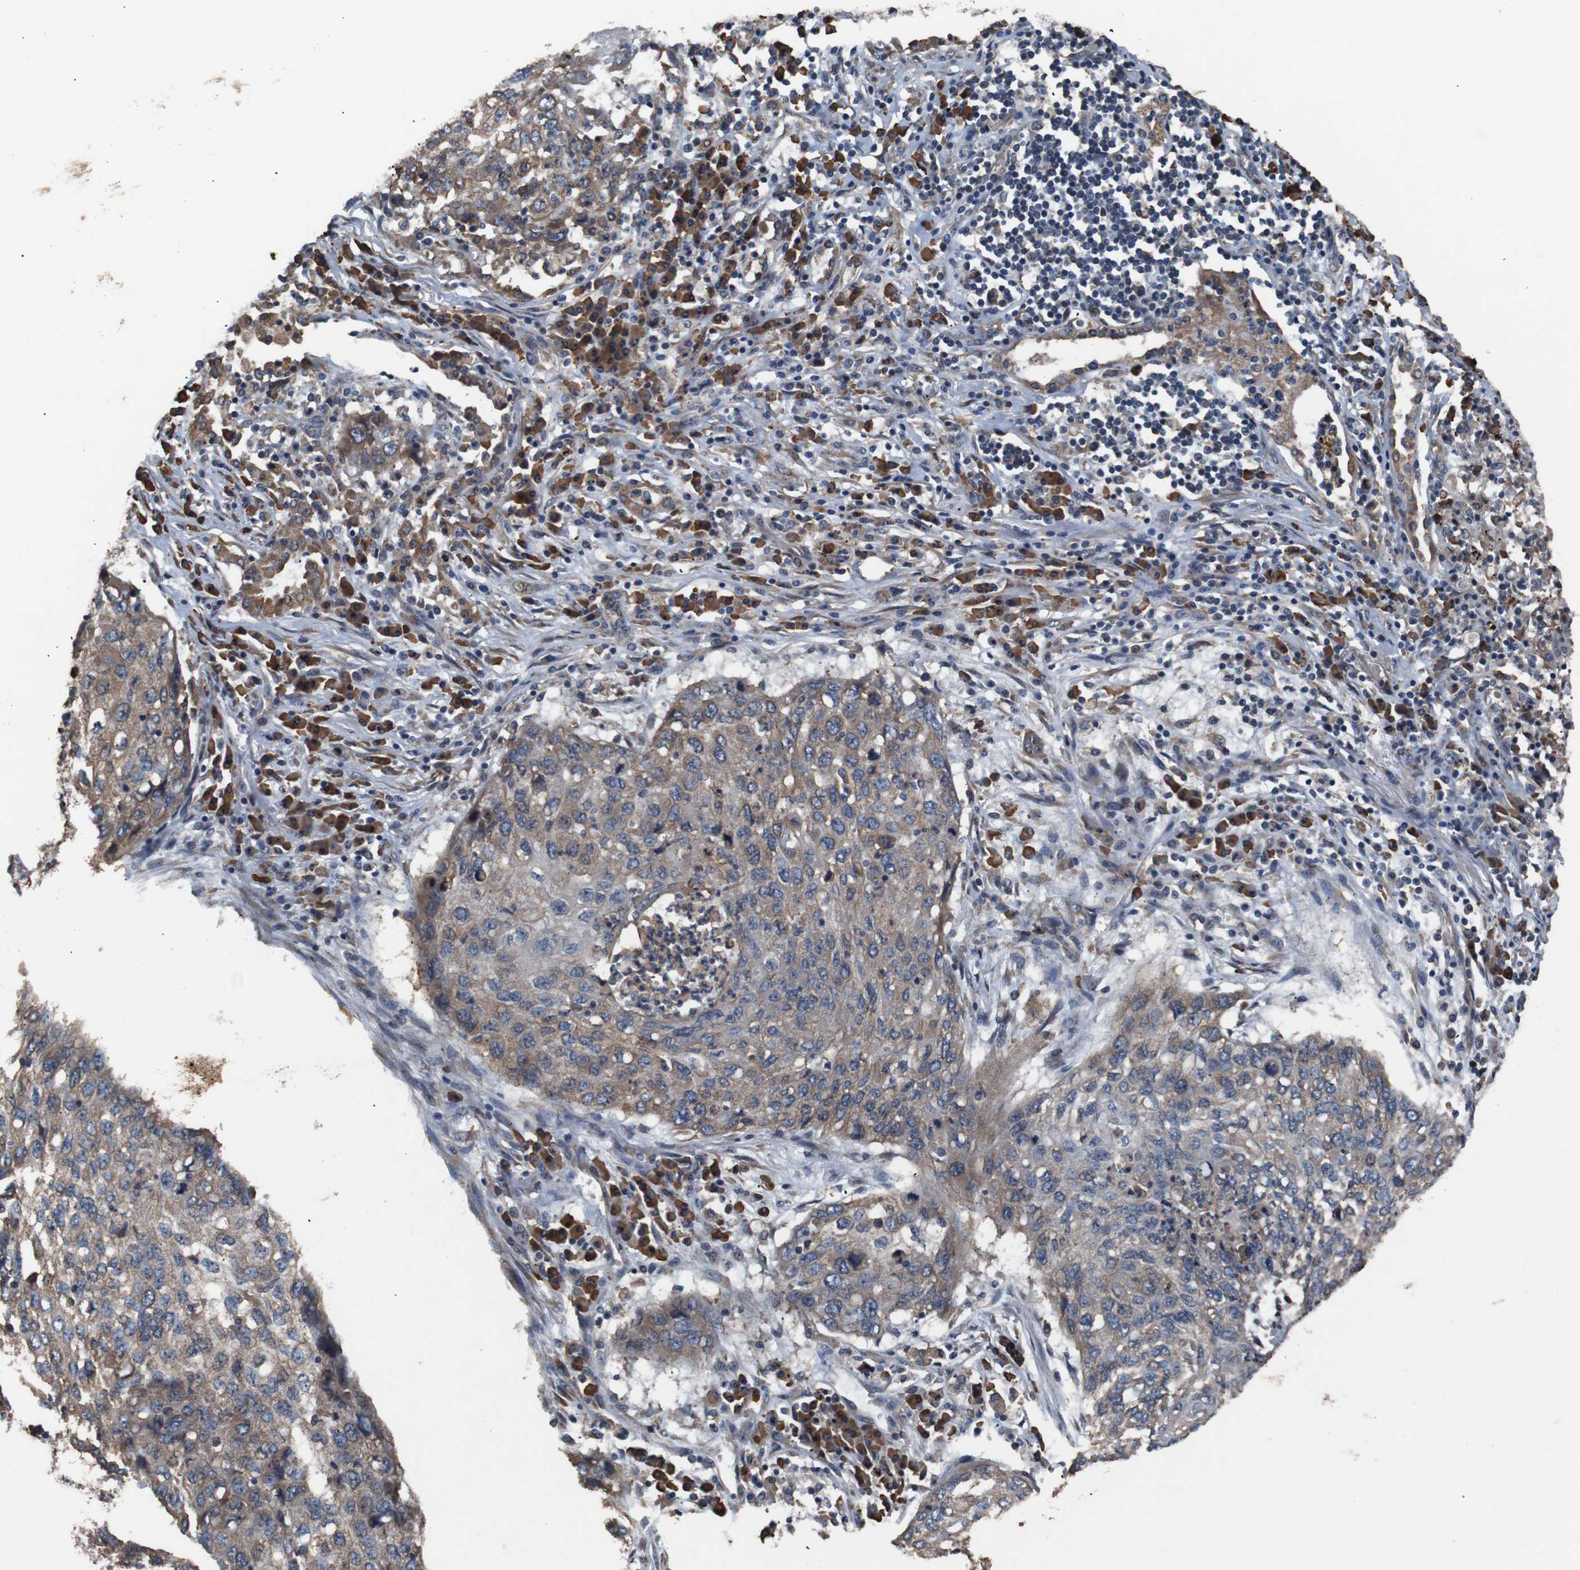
{"staining": {"intensity": "moderate", "quantity": ">75%", "location": "cytoplasmic/membranous"}, "tissue": "lung cancer", "cell_type": "Tumor cells", "image_type": "cancer", "snomed": [{"axis": "morphology", "description": "Squamous cell carcinoma, NOS"}, {"axis": "topography", "description": "Lung"}], "caption": "High-magnification brightfield microscopy of squamous cell carcinoma (lung) stained with DAB (brown) and counterstained with hematoxylin (blue). tumor cells exhibit moderate cytoplasmic/membranous positivity is present in approximately>75% of cells.", "gene": "SIGMAR1", "patient": {"sex": "female", "age": 63}}